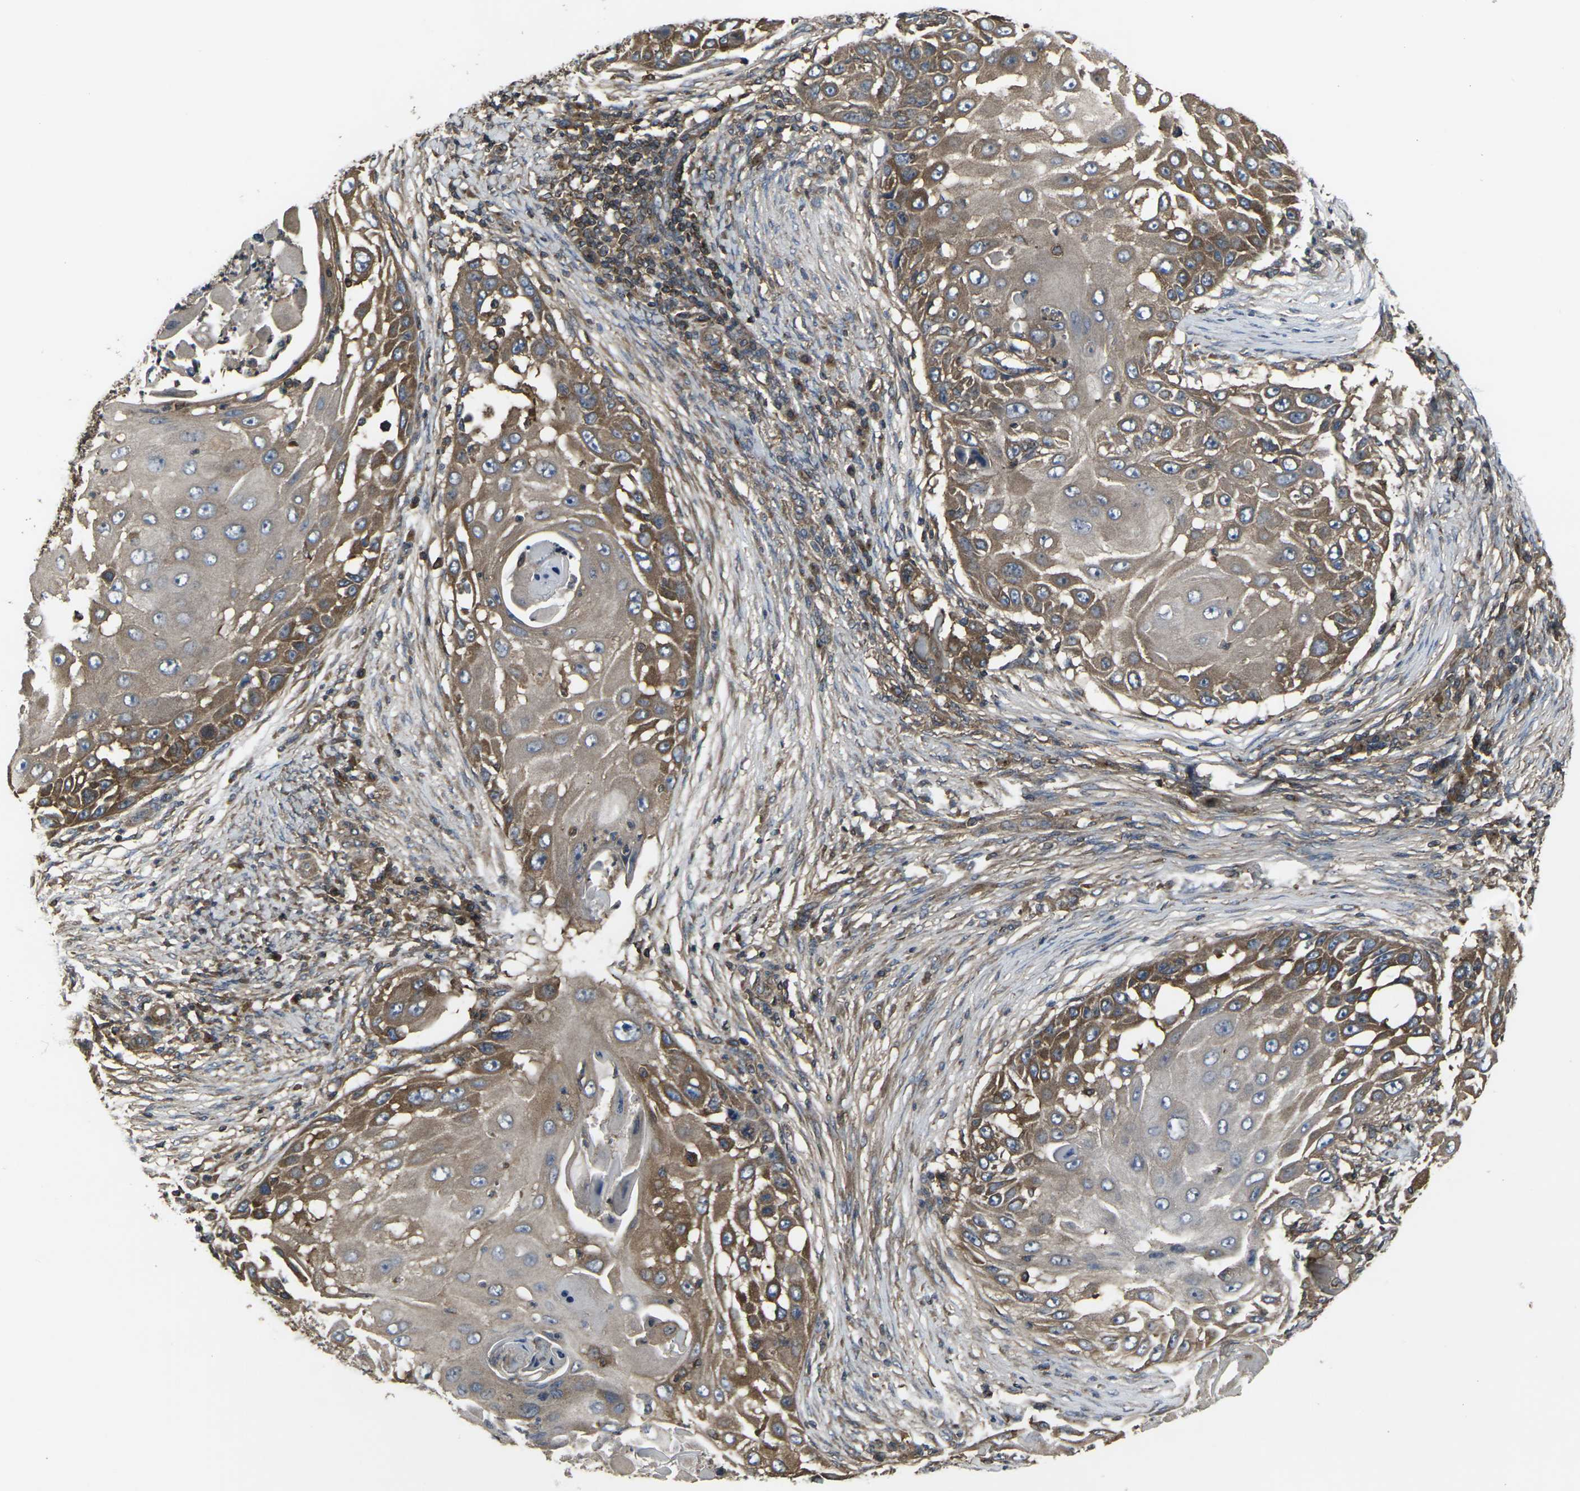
{"staining": {"intensity": "moderate", "quantity": ">75%", "location": "cytoplasmic/membranous"}, "tissue": "skin cancer", "cell_type": "Tumor cells", "image_type": "cancer", "snomed": [{"axis": "morphology", "description": "Squamous cell carcinoma, NOS"}, {"axis": "topography", "description": "Skin"}], "caption": "The photomicrograph exhibits staining of skin squamous cell carcinoma, revealing moderate cytoplasmic/membranous protein positivity (brown color) within tumor cells.", "gene": "PRKACB", "patient": {"sex": "female", "age": 44}}